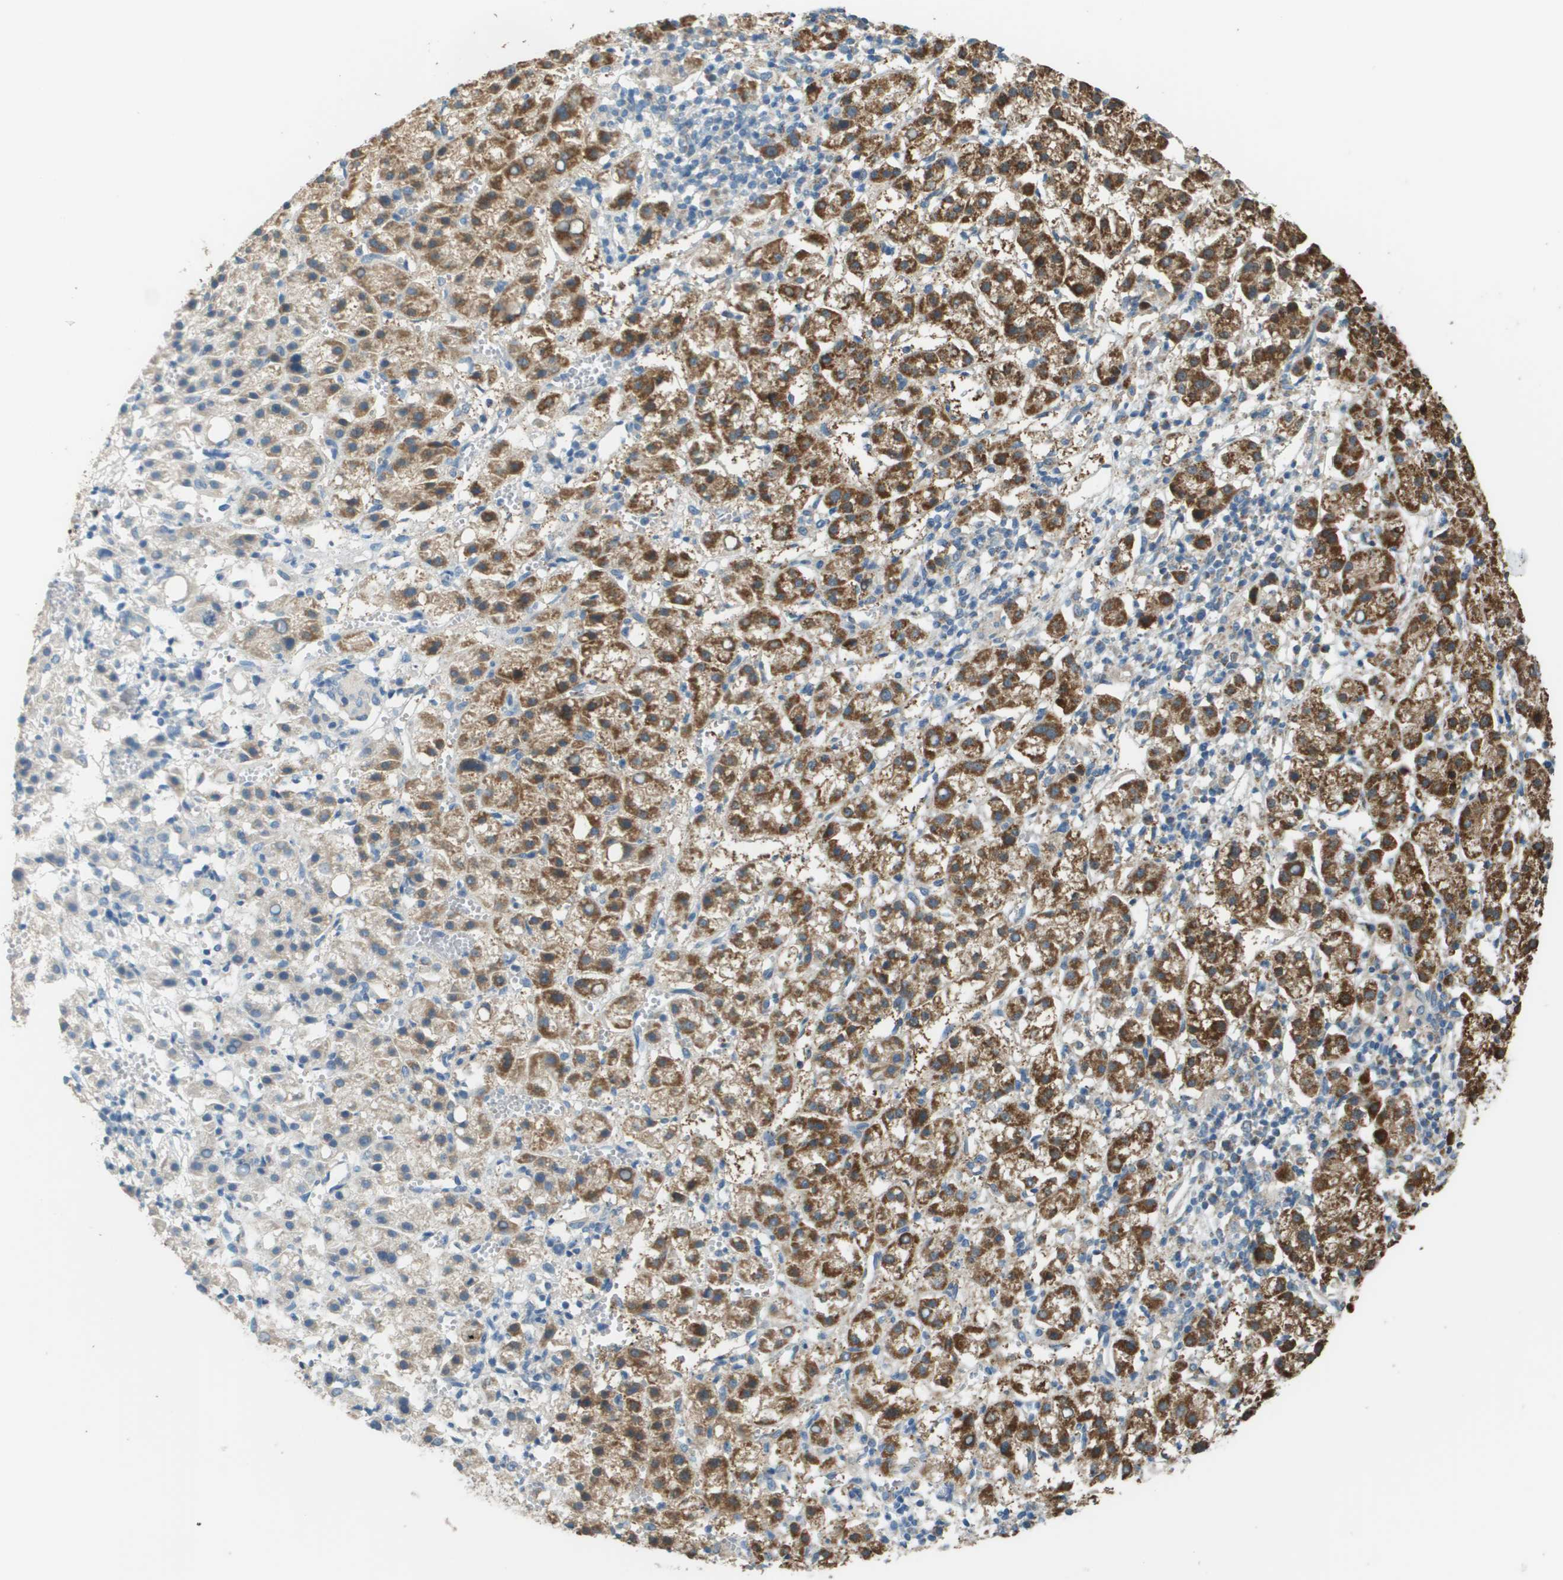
{"staining": {"intensity": "strong", "quantity": ">75%", "location": "cytoplasmic/membranous"}, "tissue": "liver cancer", "cell_type": "Tumor cells", "image_type": "cancer", "snomed": [{"axis": "morphology", "description": "Carcinoma, Hepatocellular, NOS"}, {"axis": "topography", "description": "Liver"}], "caption": "Protein analysis of liver cancer (hepatocellular carcinoma) tissue displays strong cytoplasmic/membranous staining in approximately >75% of tumor cells.", "gene": "FH", "patient": {"sex": "female", "age": 58}}